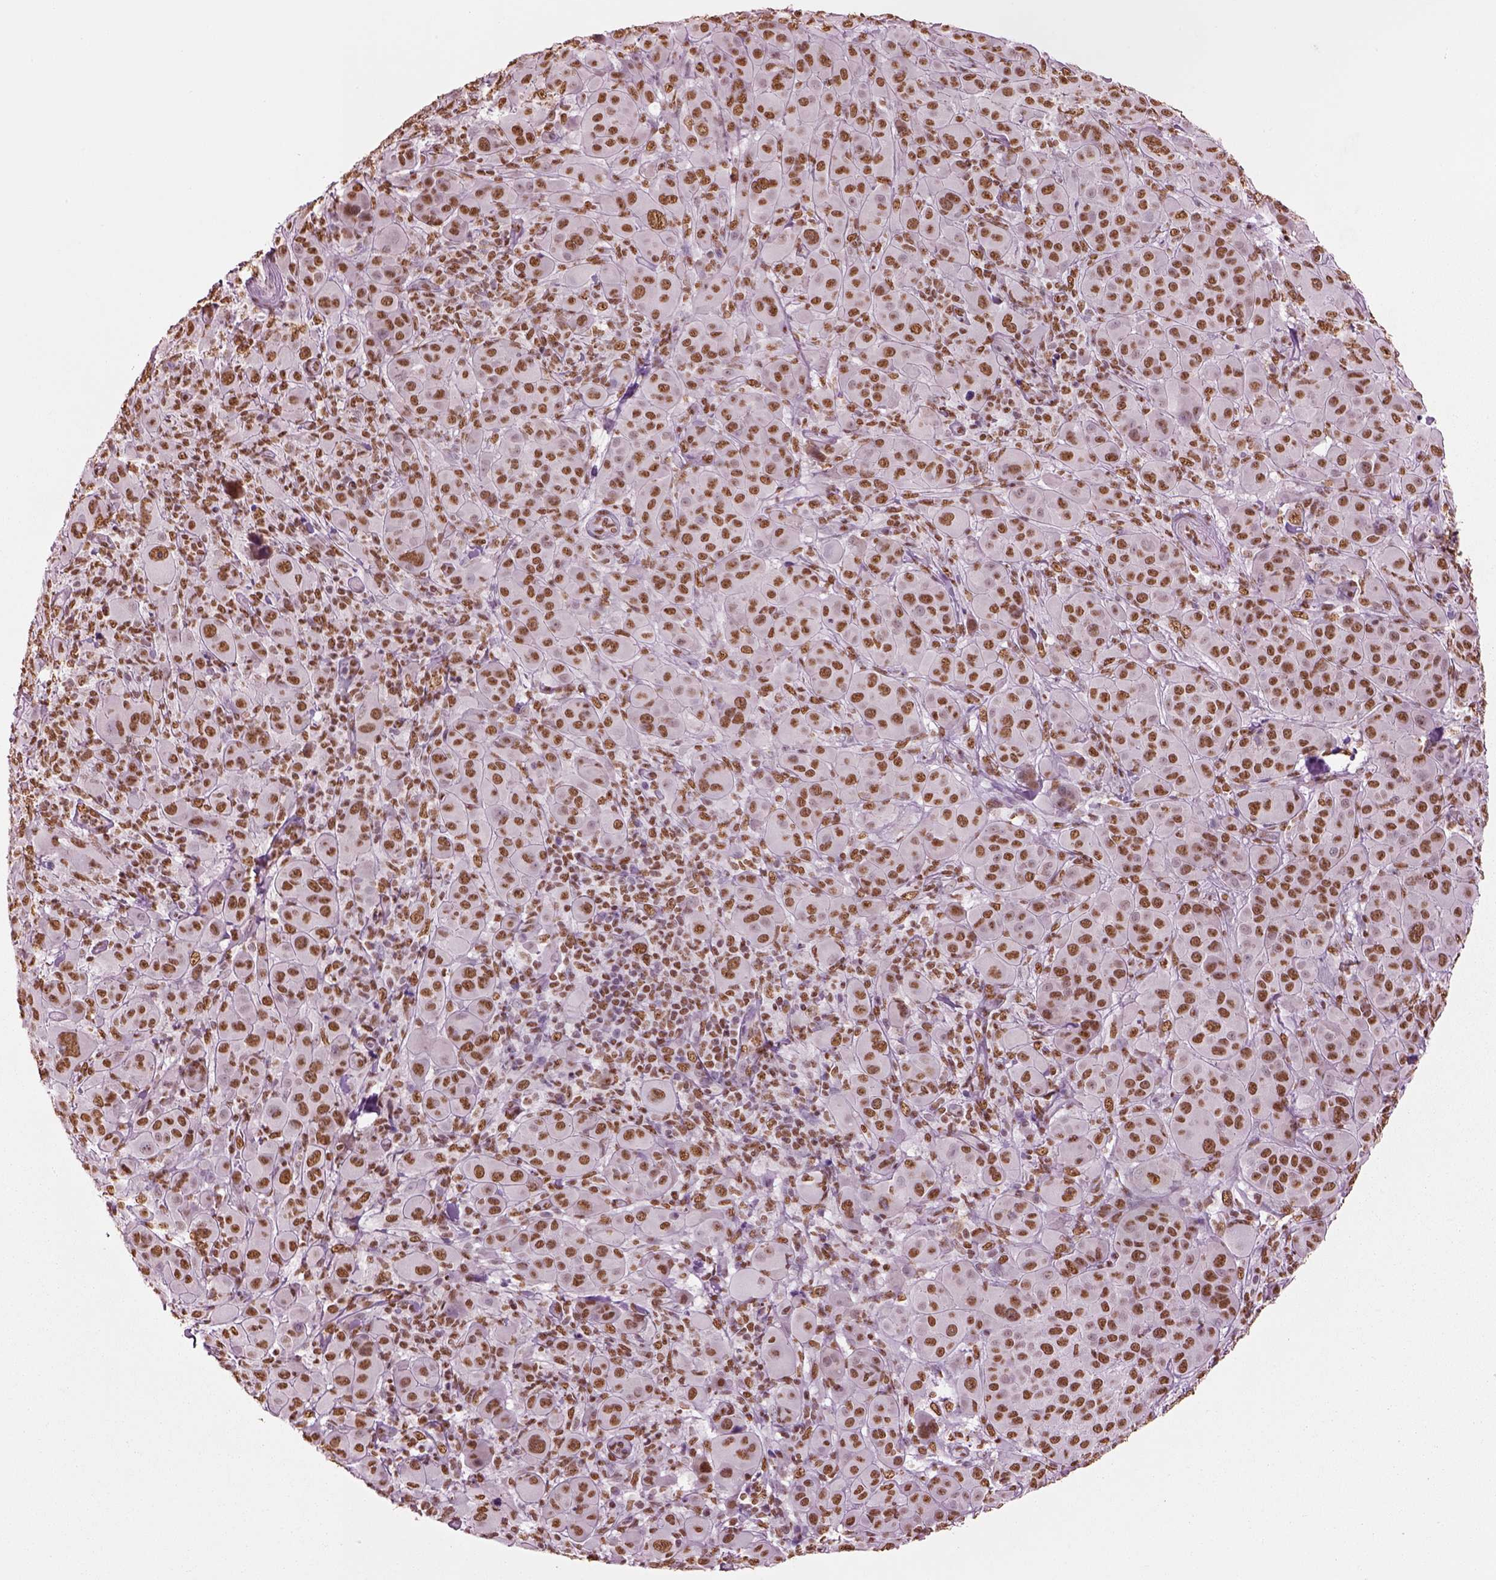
{"staining": {"intensity": "moderate", "quantity": ">75%", "location": "nuclear"}, "tissue": "melanoma", "cell_type": "Tumor cells", "image_type": "cancer", "snomed": [{"axis": "morphology", "description": "Malignant melanoma, NOS"}, {"axis": "topography", "description": "Skin"}], "caption": "A medium amount of moderate nuclear positivity is seen in approximately >75% of tumor cells in malignant melanoma tissue.", "gene": "DDX3X", "patient": {"sex": "female", "age": 87}}